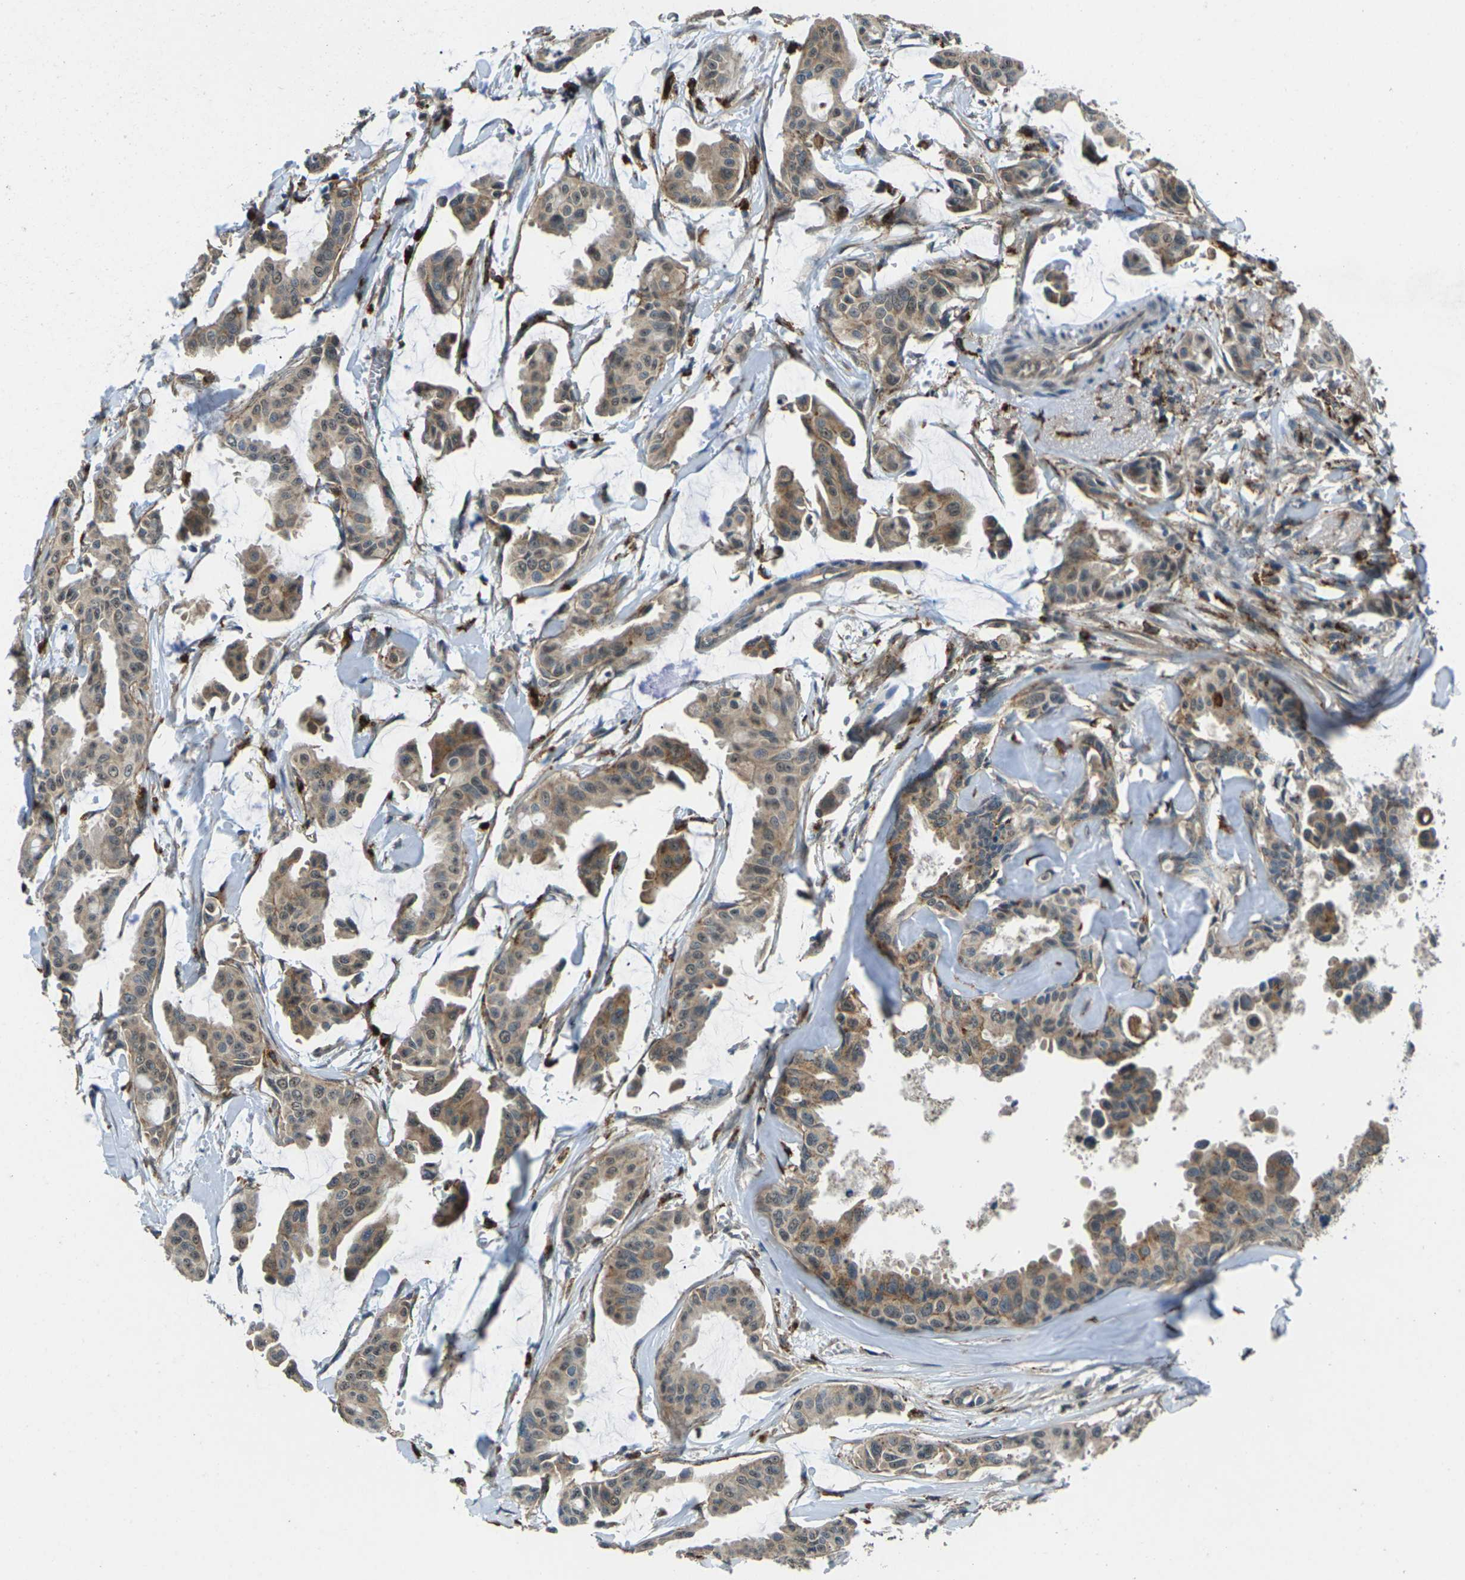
{"staining": {"intensity": "moderate", "quantity": "25%-75%", "location": "cytoplasmic/membranous"}, "tissue": "head and neck cancer", "cell_type": "Tumor cells", "image_type": "cancer", "snomed": [{"axis": "morphology", "description": "Adenocarcinoma, NOS"}, {"axis": "topography", "description": "Salivary gland"}, {"axis": "topography", "description": "Head-Neck"}], "caption": "IHC (DAB) staining of head and neck adenocarcinoma exhibits moderate cytoplasmic/membranous protein staining in about 25%-75% of tumor cells.", "gene": "SLC31A2", "patient": {"sex": "female", "age": 59}}